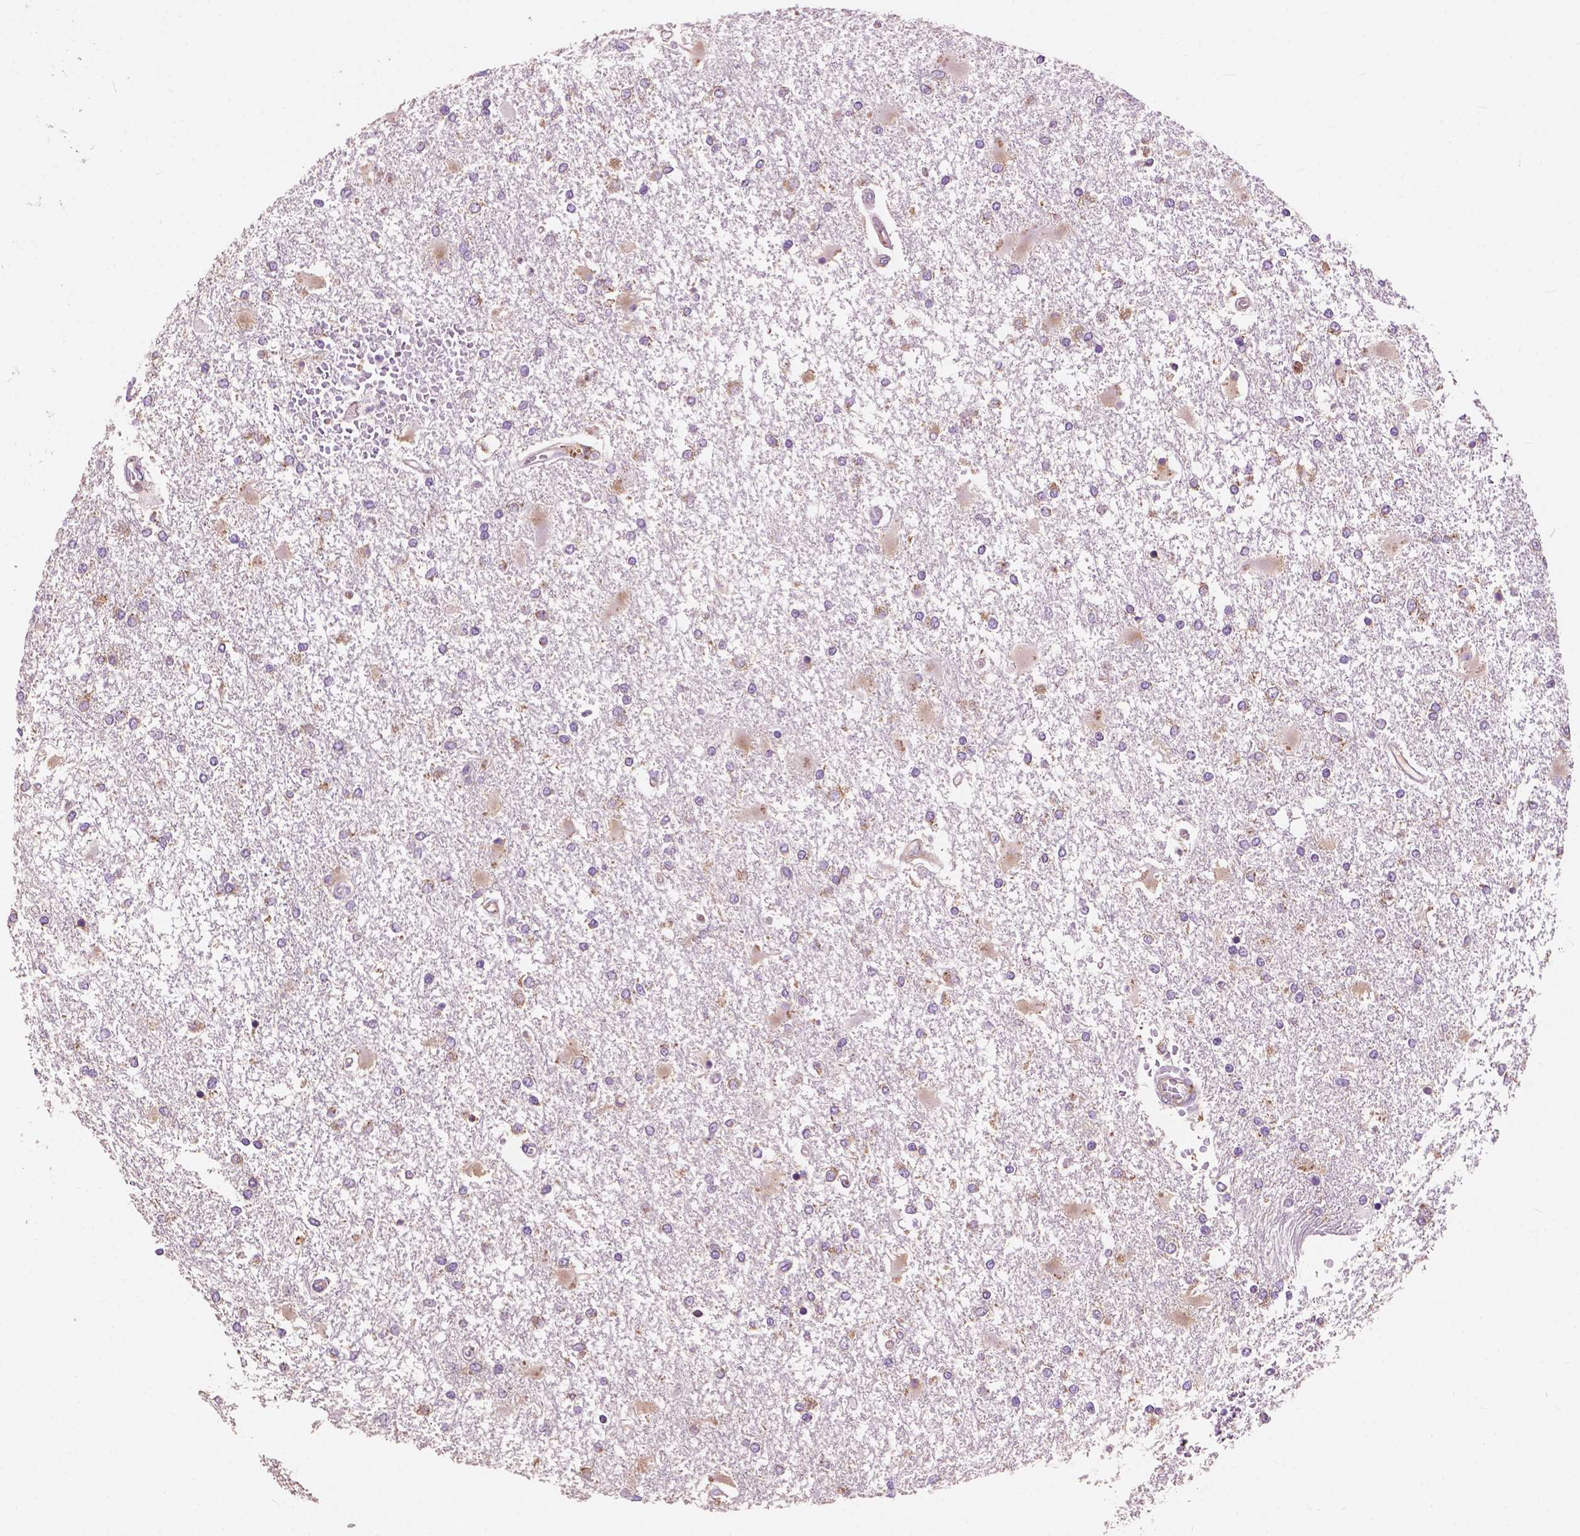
{"staining": {"intensity": "negative", "quantity": "none", "location": "none"}, "tissue": "glioma", "cell_type": "Tumor cells", "image_type": "cancer", "snomed": [{"axis": "morphology", "description": "Glioma, malignant, High grade"}, {"axis": "topography", "description": "Cerebral cortex"}], "caption": "High power microscopy photomicrograph of an immunohistochemistry (IHC) photomicrograph of glioma, revealing no significant positivity in tumor cells. (Immunohistochemistry (ihc), brightfield microscopy, high magnification).", "gene": "RPL37A", "patient": {"sex": "male", "age": 79}}